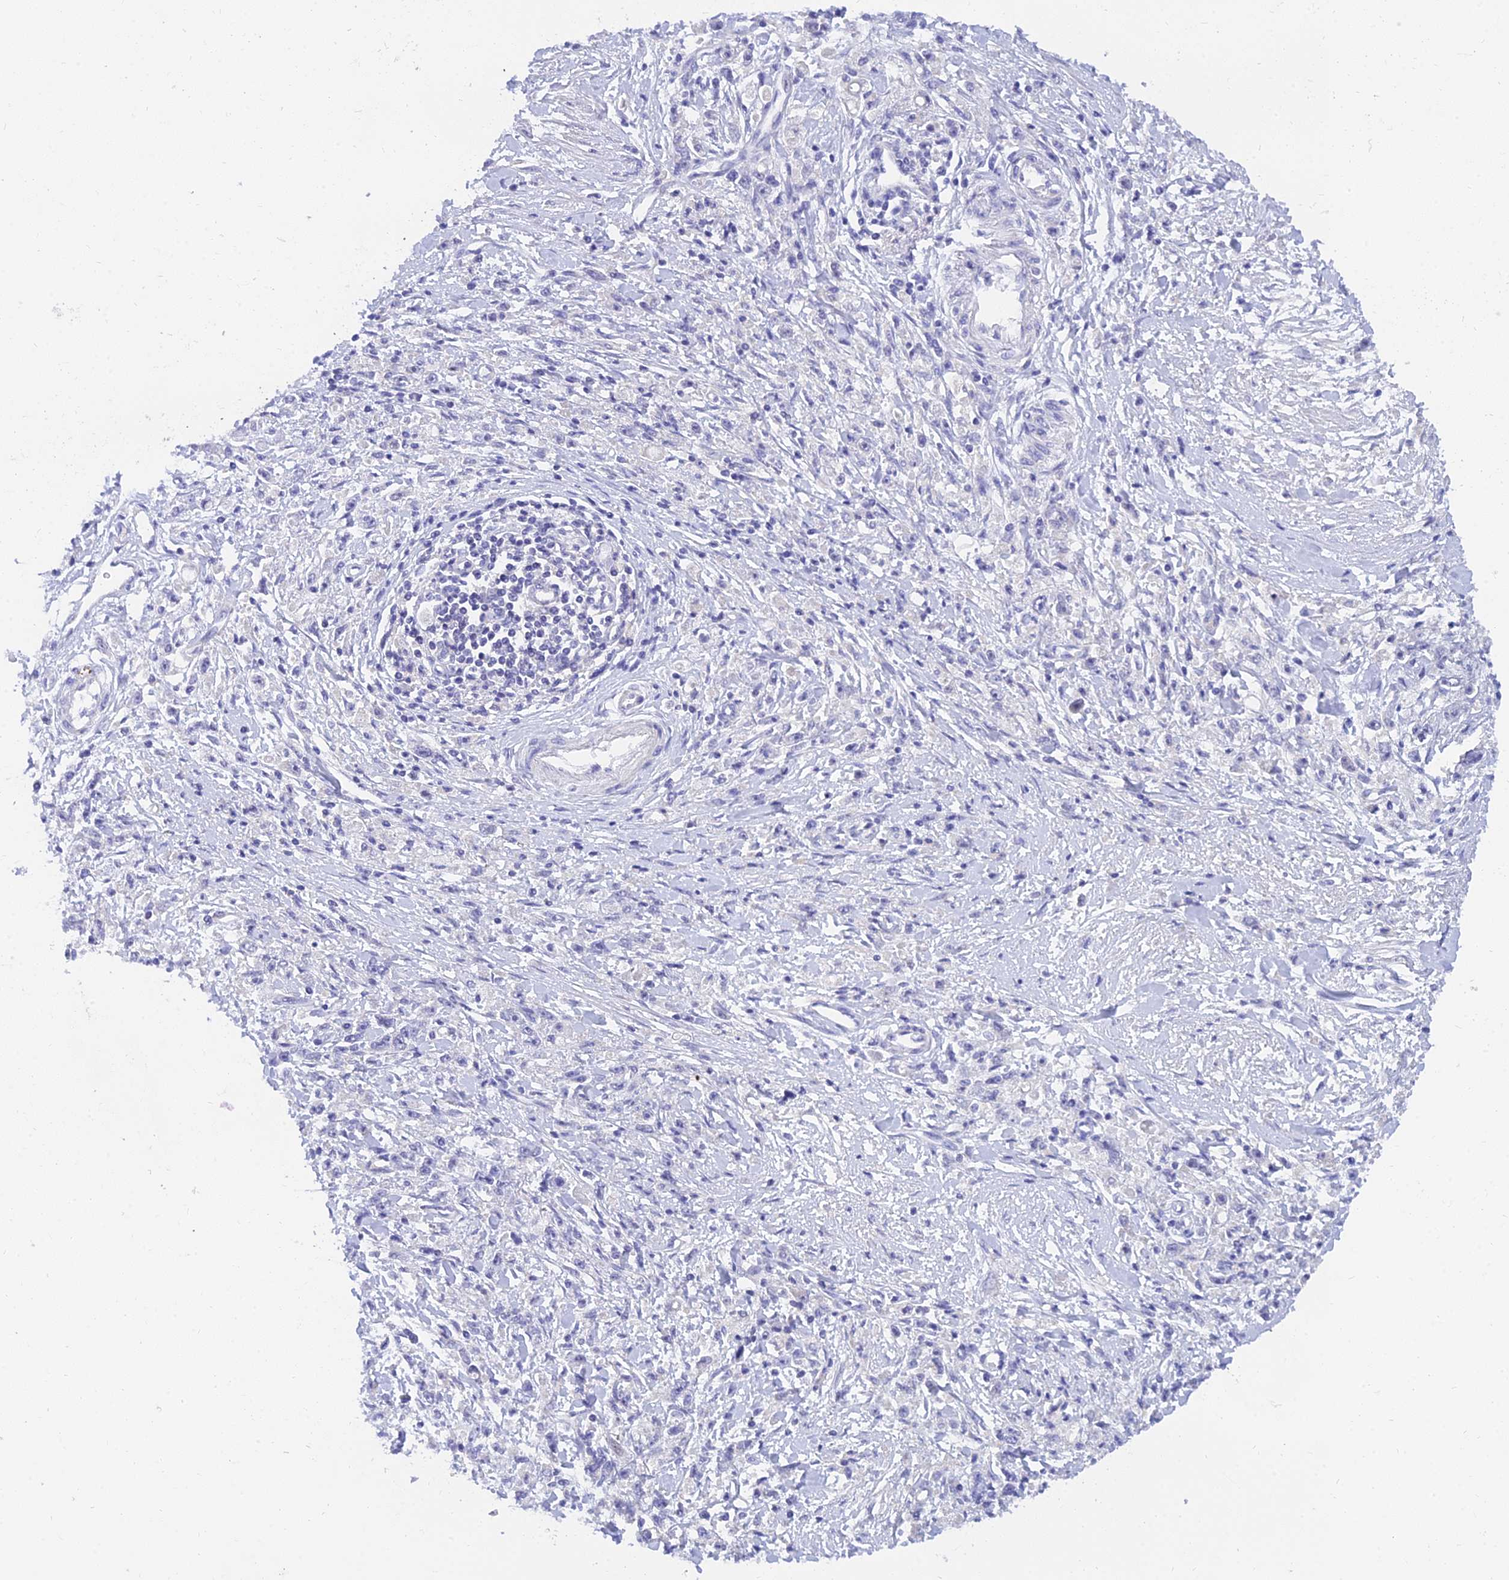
{"staining": {"intensity": "negative", "quantity": "none", "location": "none"}, "tissue": "stomach cancer", "cell_type": "Tumor cells", "image_type": "cancer", "snomed": [{"axis": "morphology", "description": "Adenocarcinoma, NOS"}, {"axis": "topography", "description": "Stomach"}], "caption": "High power microscopy image of an IHC image of adenocarcinoma (stomach), revealing no significant positivity in tumor cells.", "gene": "TMEM161B", "patient": {"sex": "female", "age": 59}}